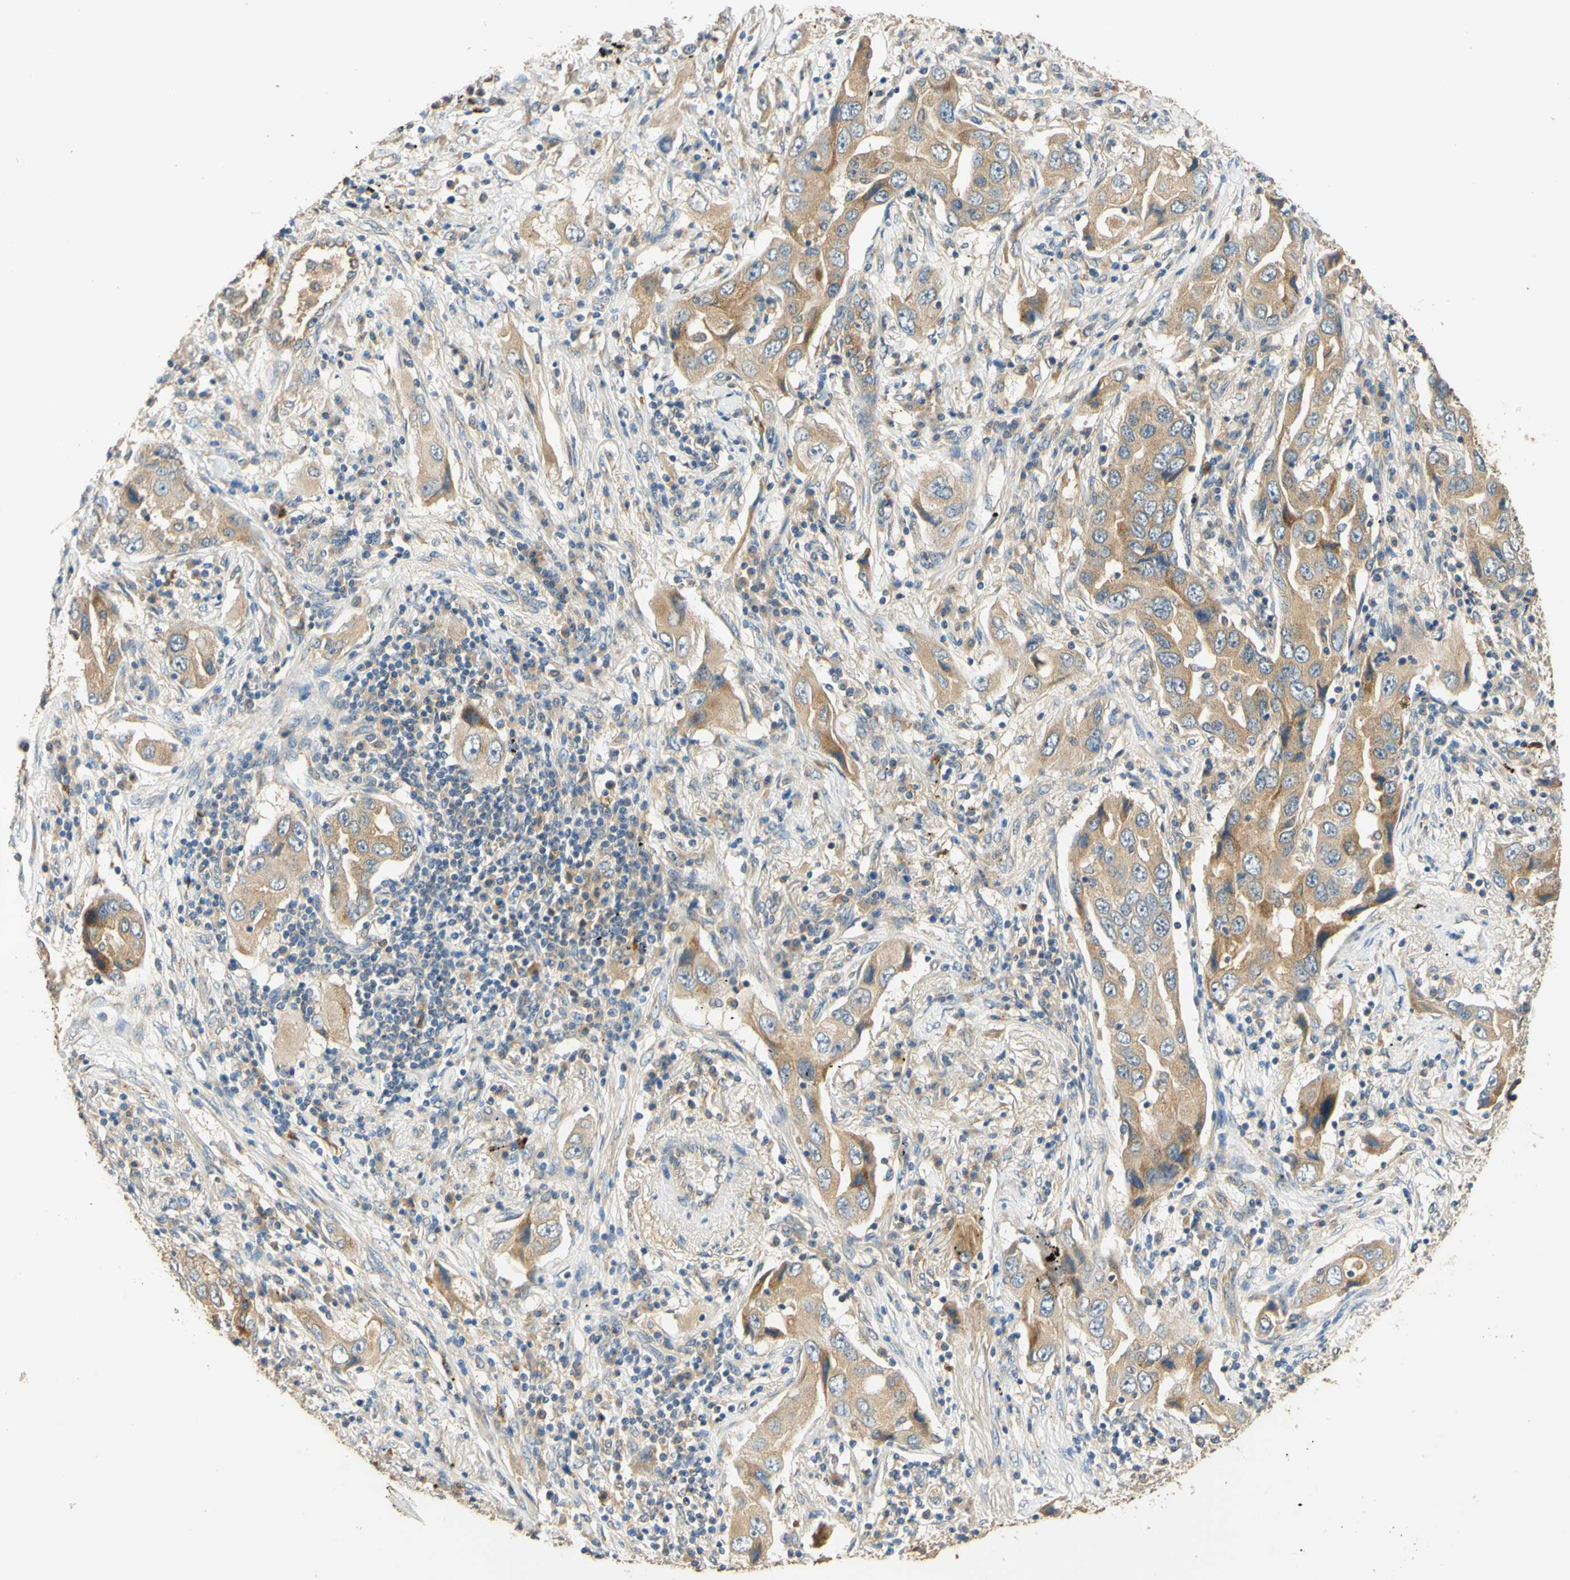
{"staining": {"intensity": "weak", "quantity": ">75%", "location": "cytoplasmic/membranous"}, "tissue": "lung cancer", "cell_type": "Tumor cells", "image_type": "cancer", "snomed": [{"axis": "morphology", "description": "Adenocarcinoma, NOS"}, {"axis": "topography", "description": "Lung"}], "caption": "There is low levels of weak cytoplasmic/membranous staining in tumor cells of adenocarcinoma (lung), as demonstrated by immunohistochemical staining (brown color).", "gene": "ENTREP2", "patient": {"sex": "female", "age": 65}}